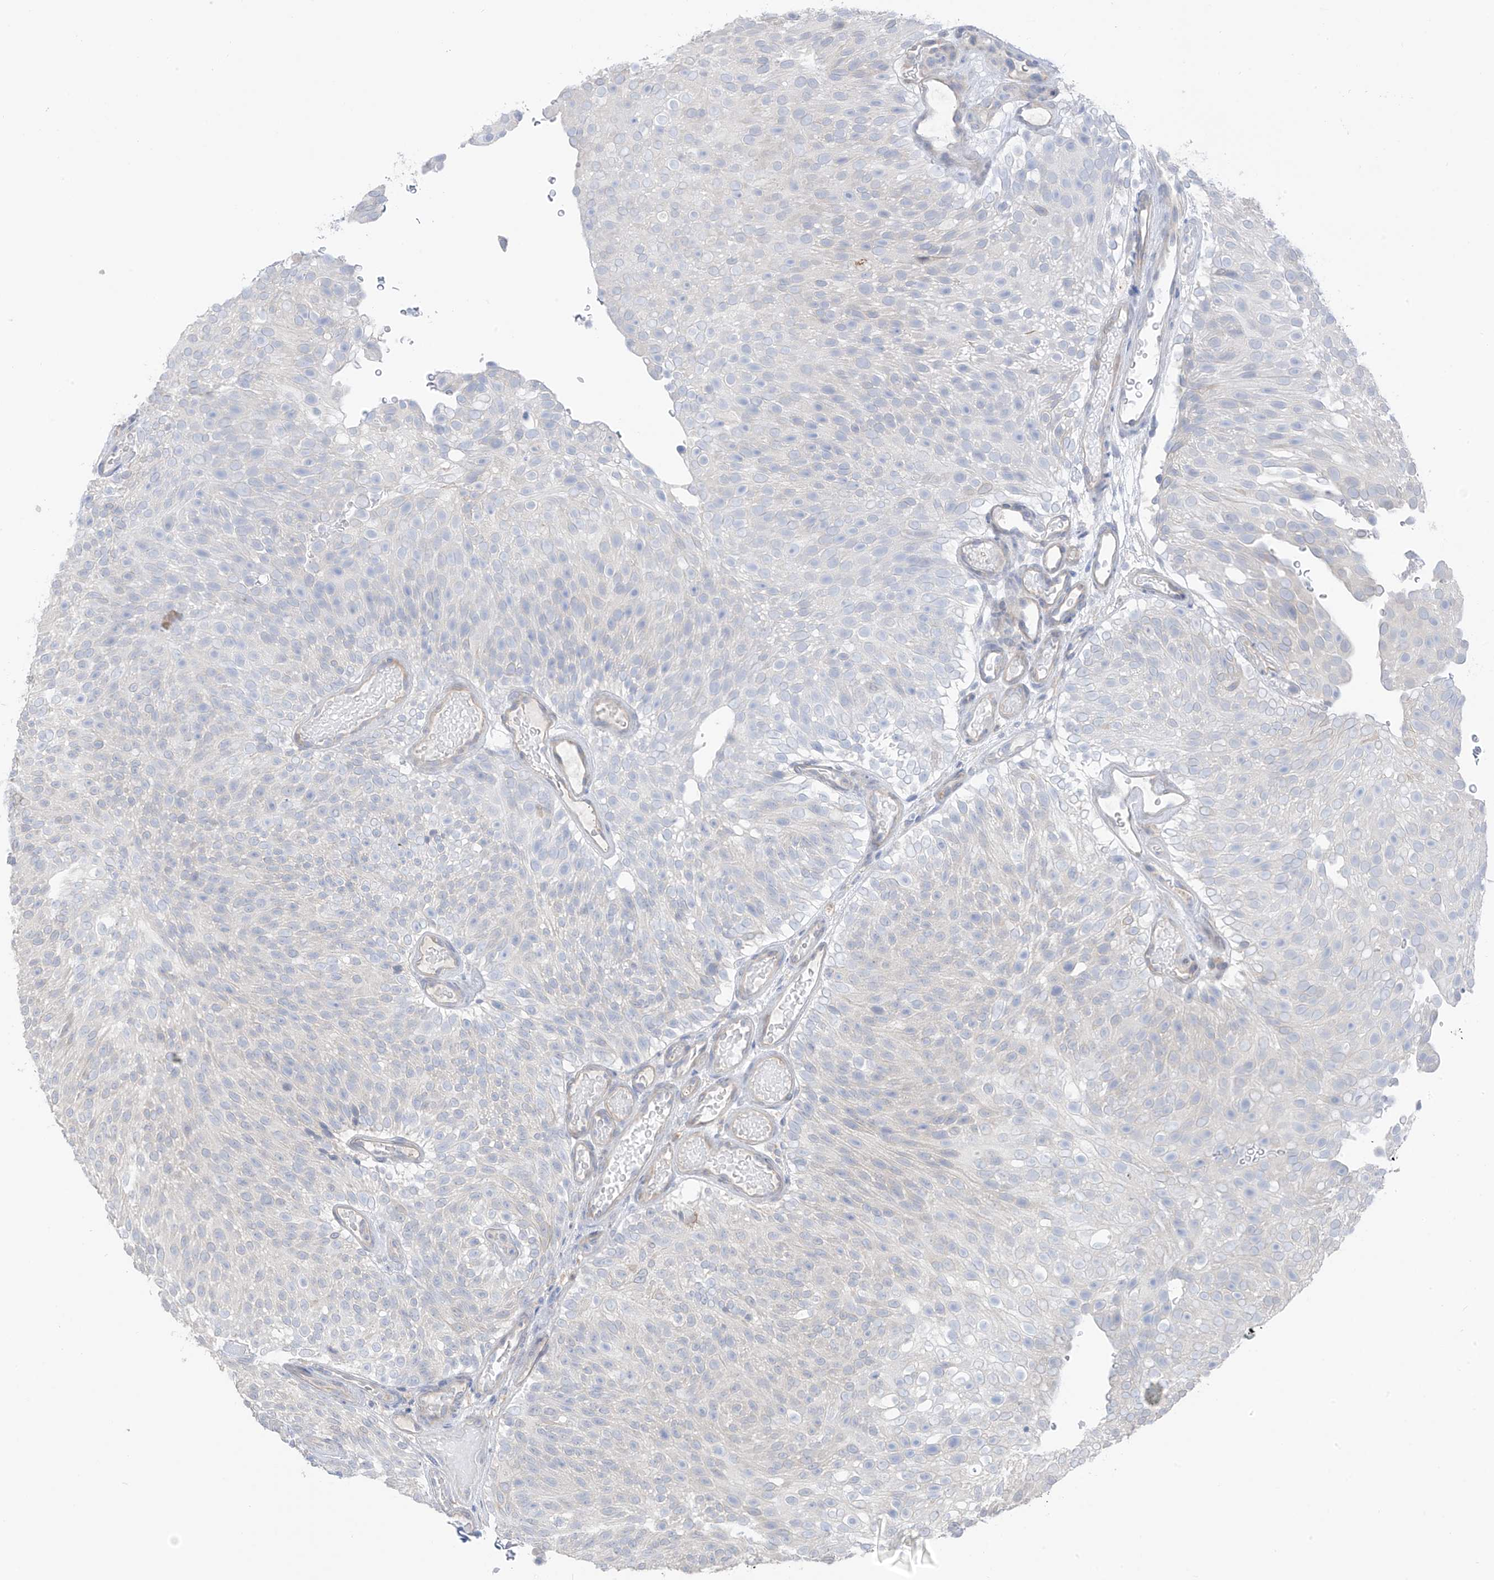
{"staining": {"intensity": "negative", "quantity": "none", "location": "none"}, "tissue": "urothelial cancer", "cell_type": "Tumor cells", "image_type": "cancer", "snomed": [{"axis": "morphology", "description": "Urothelial carcinoma, Low grade"}, {"axis": "topography", "description": "Urinary bladder"}], "caption": "The immunohistochemistry (IHC) histopathology image has no significant expression in tumor cells of urothelial carcinoma (low-grade) tissue. (DAB (3,3'-diaminobenzidine) immunohistochemistry with hematoxylin counter stain).", "gene": "NALCN", "patient": {"sex": "male", "age": 78}}